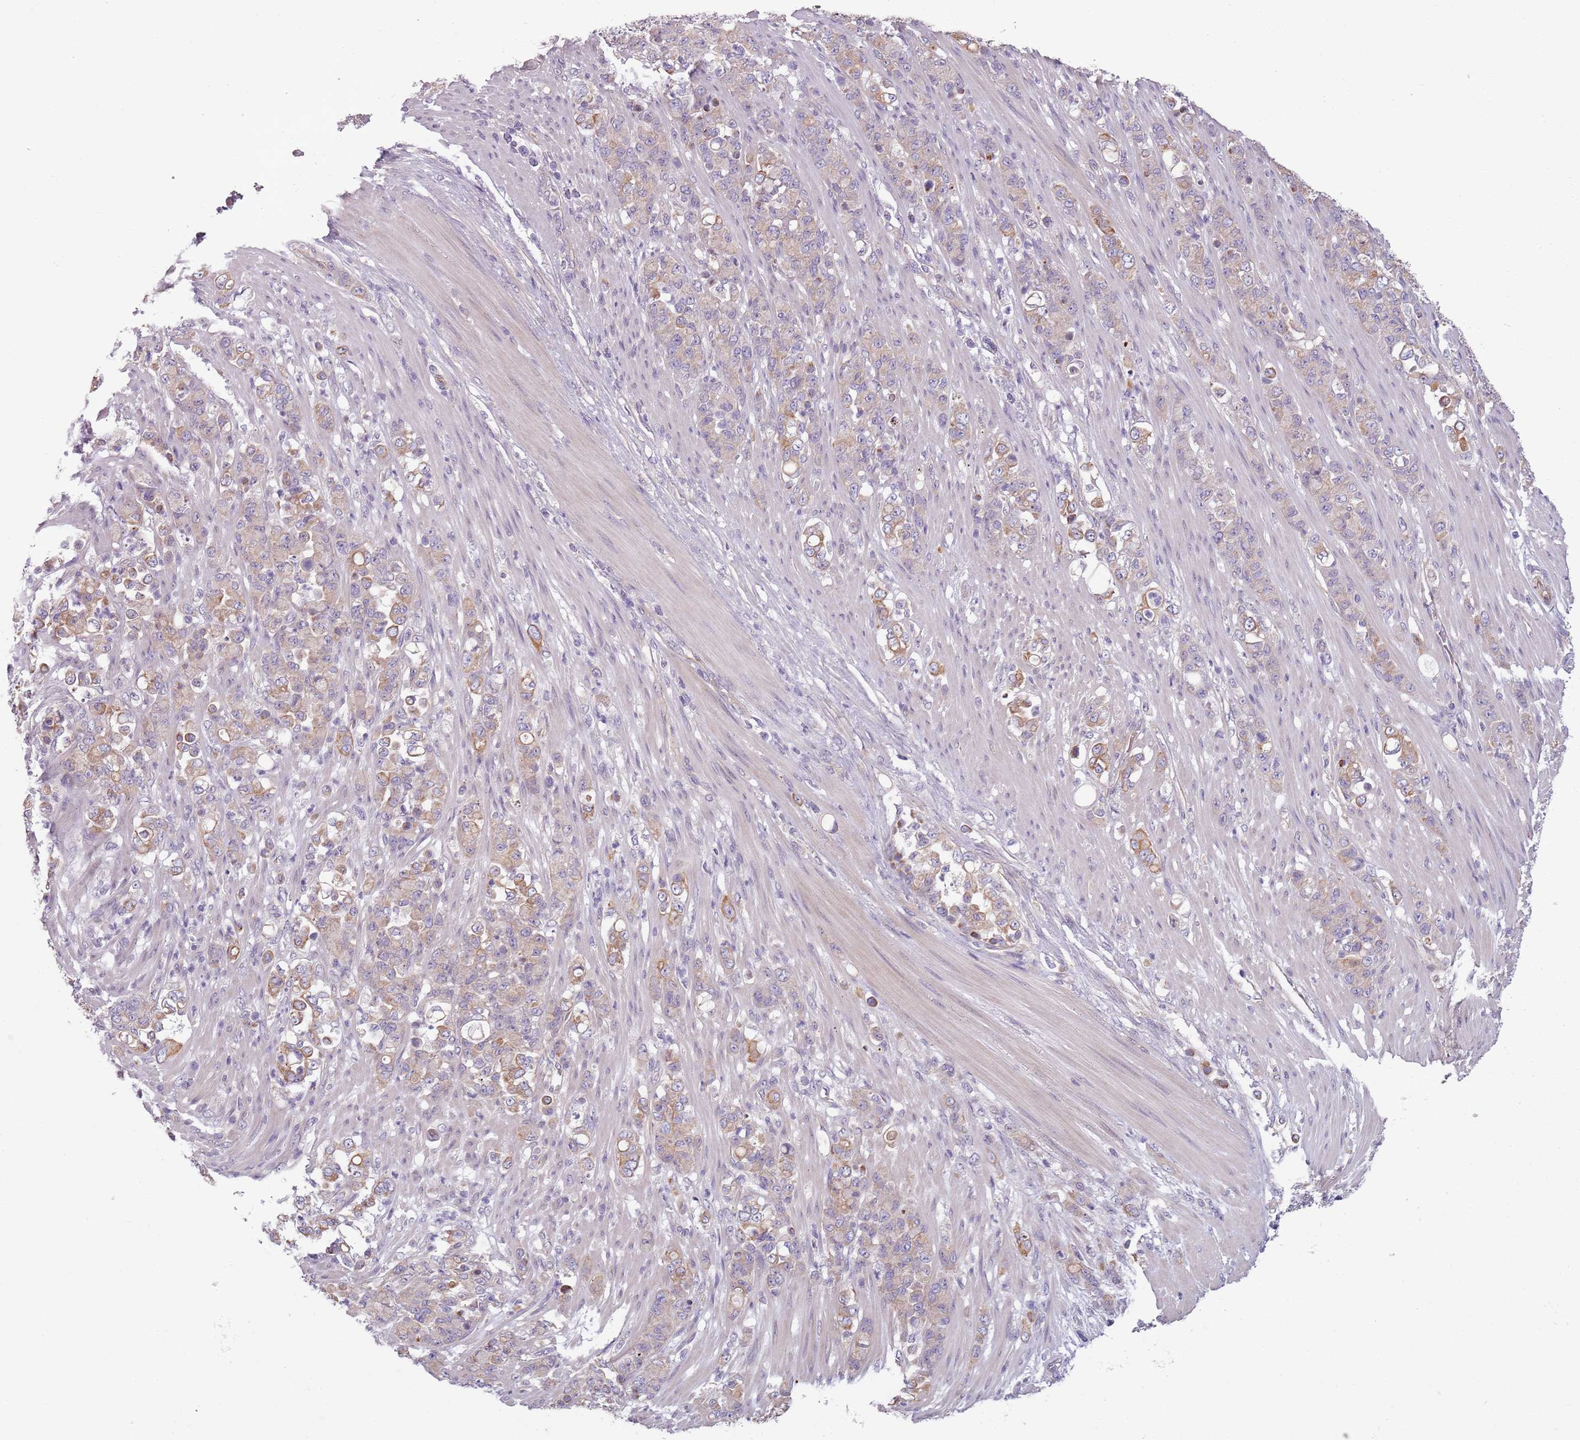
{"staining": {"intensity": "moderate", "quantity": "25%-75%", "location": "cytoplasmic/membranous"}, "tissue": "stomach cancer", "cell_type": "Tumor cells", "image_type": "cancer", "snomed": [{"axis": "morphology", "description": "Normal tissue, NOS"}, {"axis": "morphology", "description": "Adenocarcinoma, NOS"}, {"axis": "topography", "description": "Stomach"}], "caption": "Stomach cancer (adenocarcinoma) stained for a protein demonstrates moderate cytoplasmic/membranous positivity in tumor cells.", "gene": "TLCD2", "patient": {"sex": "female", "age": 79}}